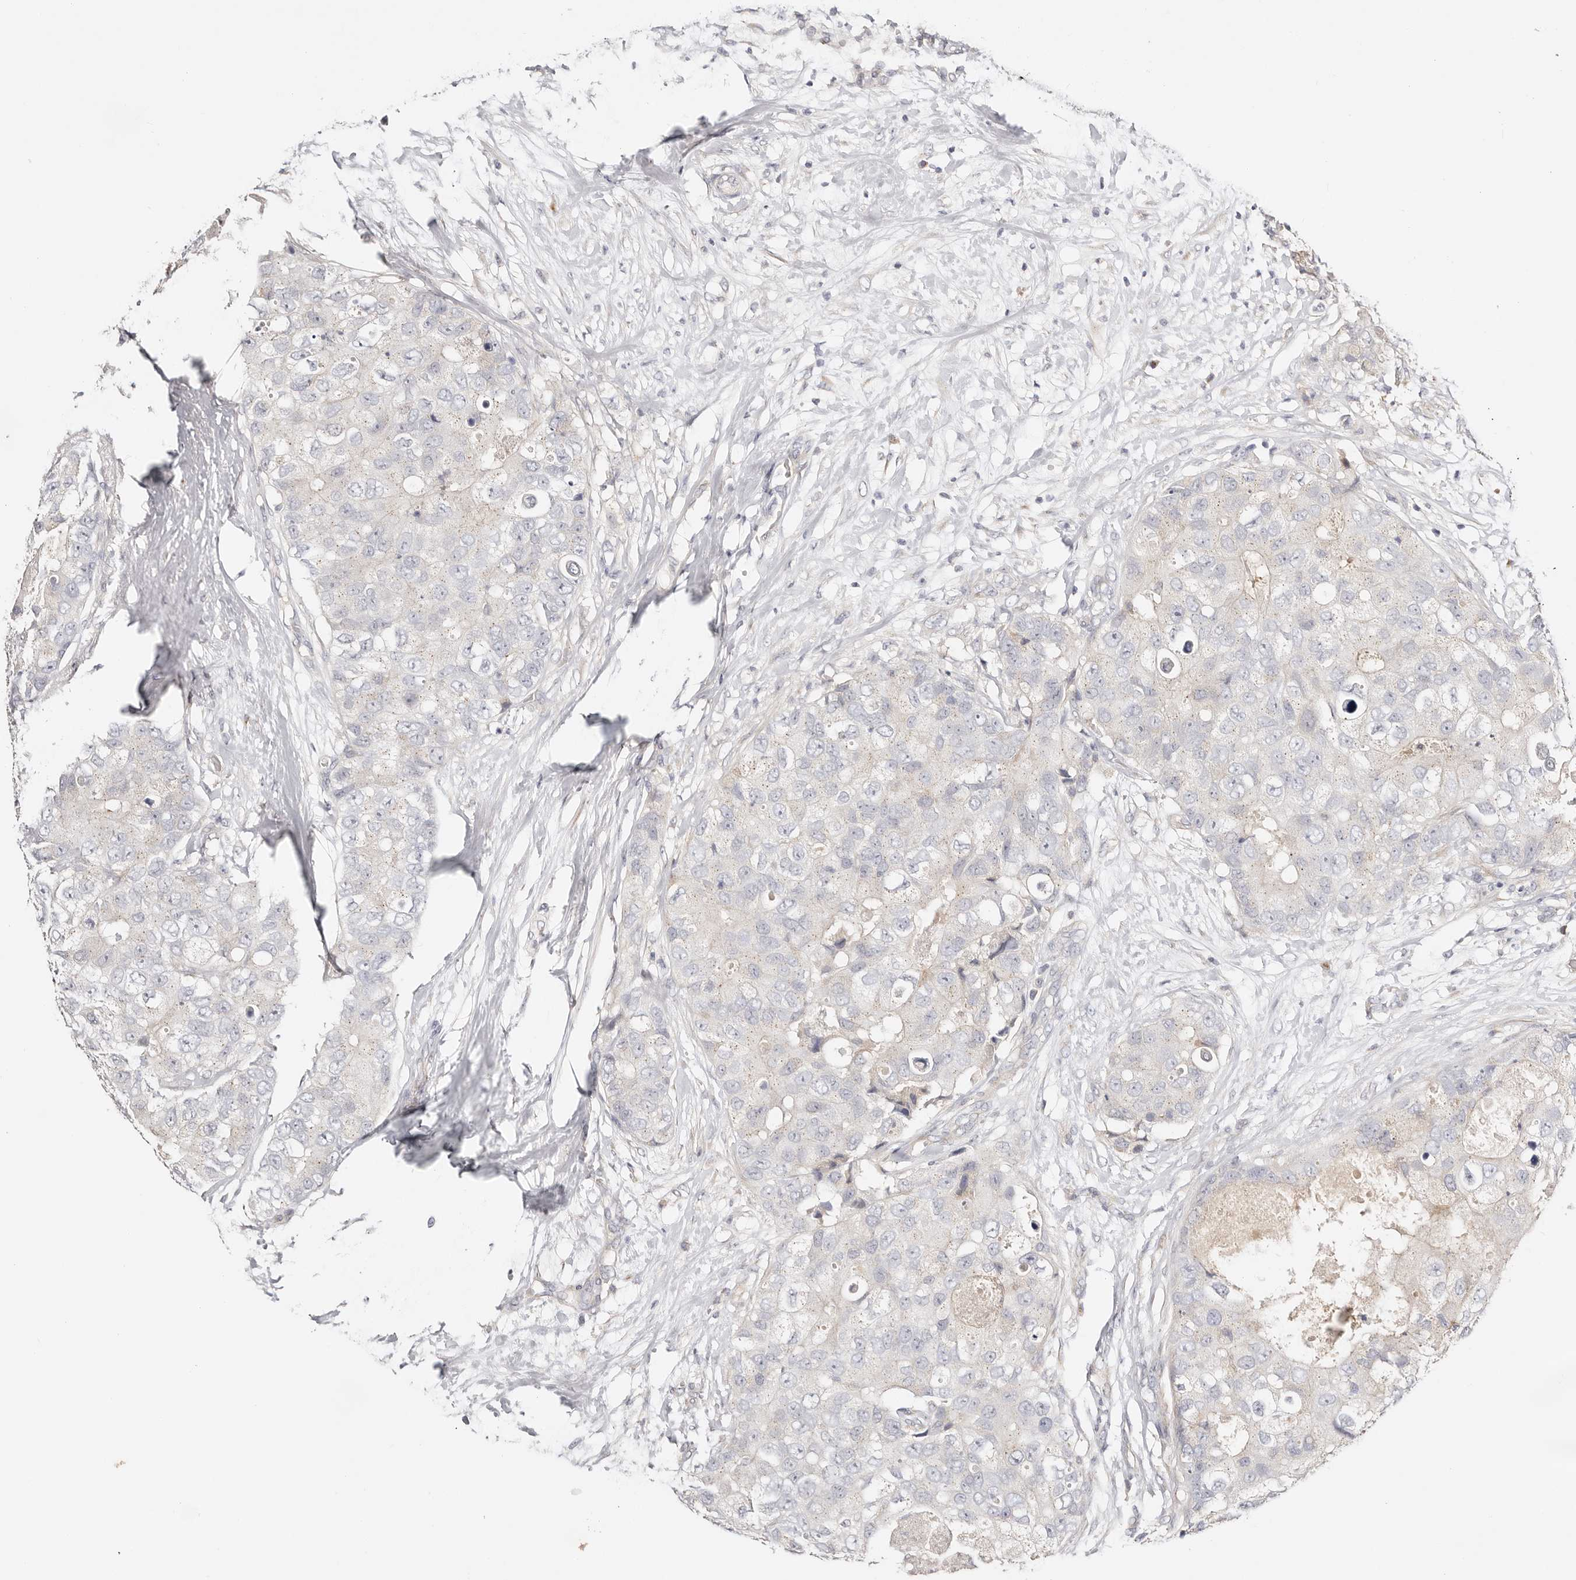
{"staining": {"intensity": "negative", "quantity": "none", "location": "none"}, "tissue": "breast cancer", "cell_type": "Tumor cells", "image_type": "cancer", "snomed": [{"axis": "morphology", "description": "Duct carcinoma"}, {"axis": "topography", "description": "Breast"}], "caption": "High magnification brightfield microscopy of infiltrating ductal carcinoma (breast) stained with DAB (3,3'-diaminobenzidine) (brown) and counterstained with hematoxylin (blue): tumor cells show no significant staining.", "gene": "DNASE1", "patient": {"sex": "female", "age": 62}}